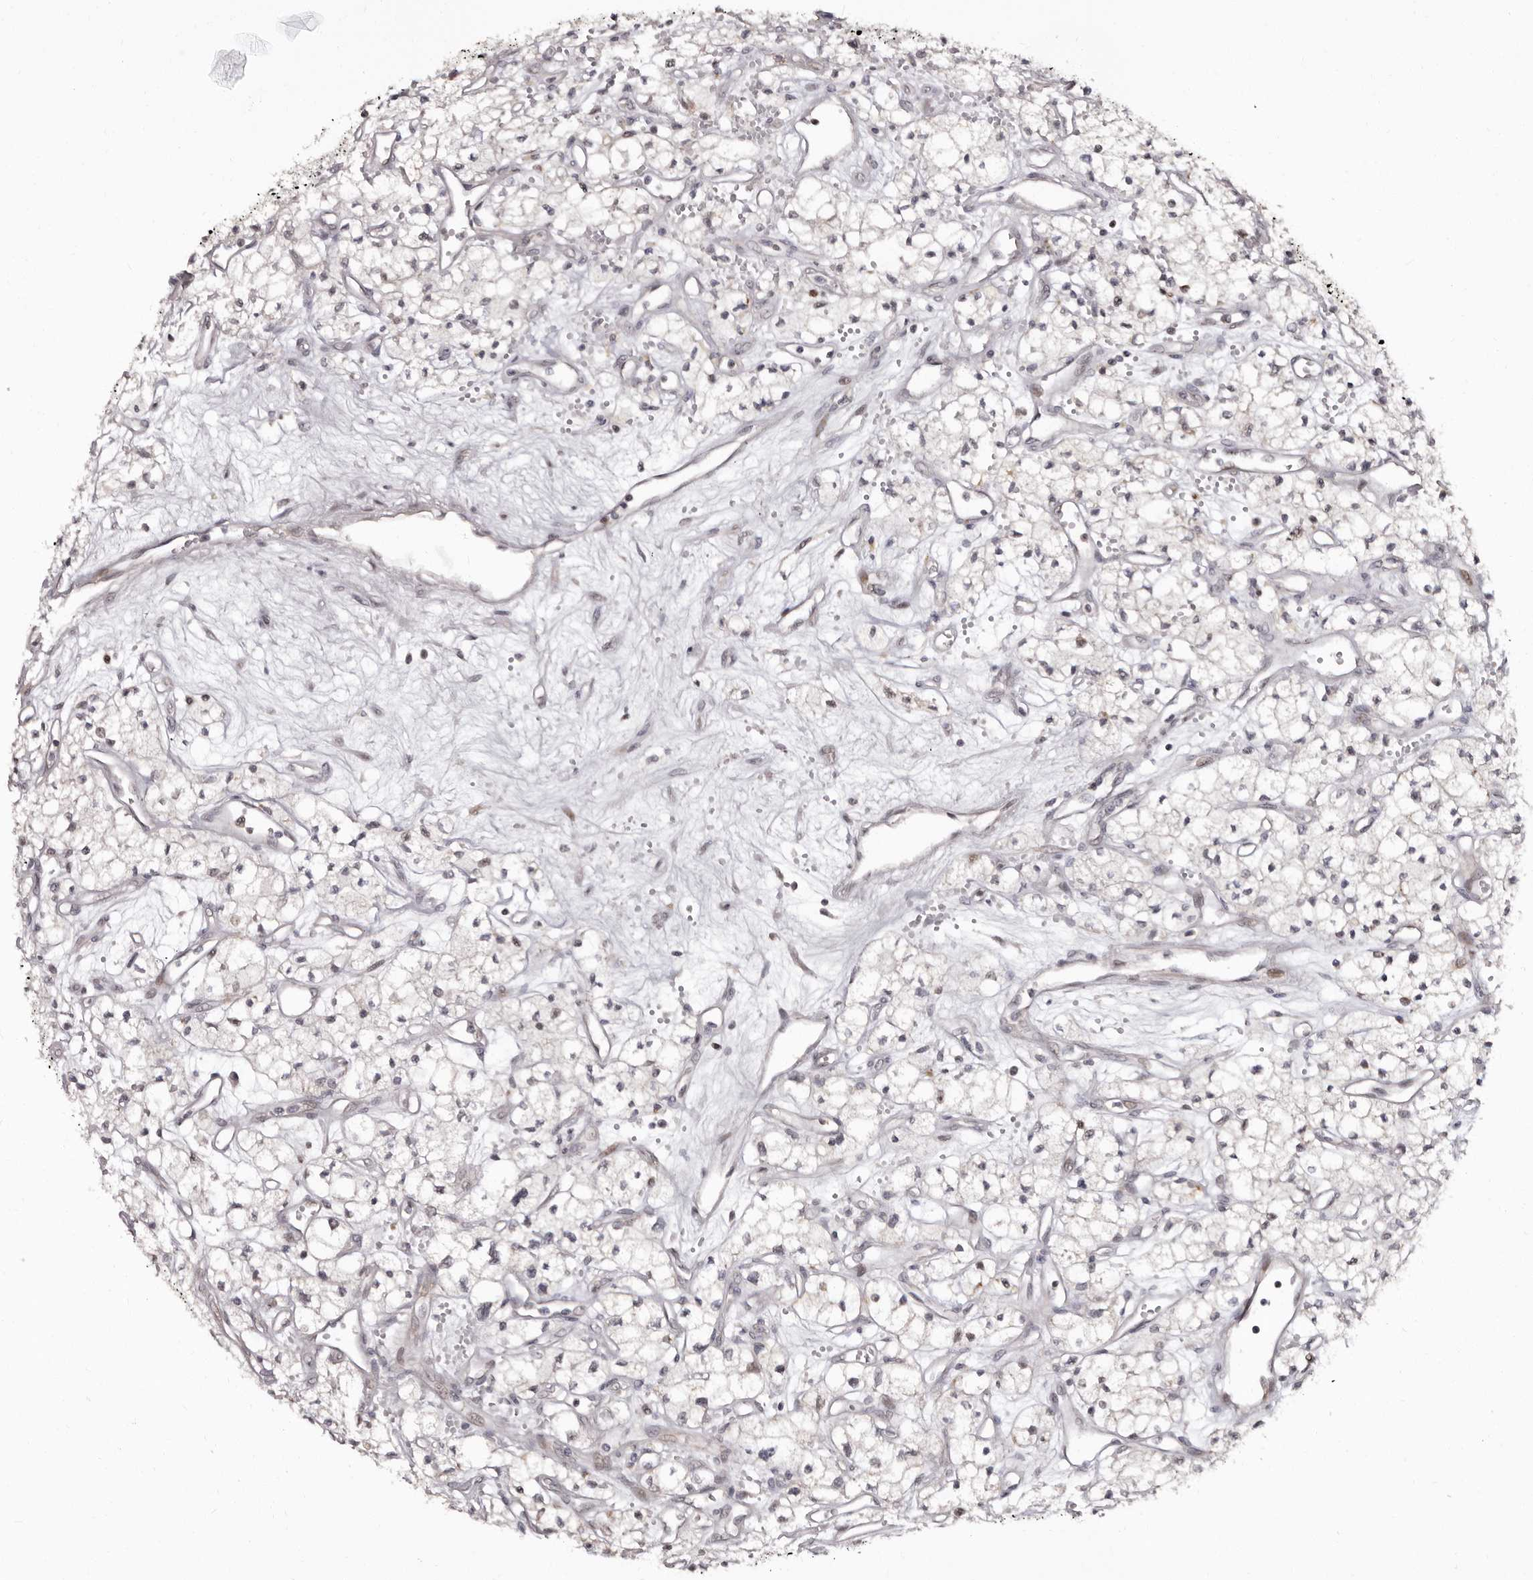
{"staining": {"intensity": "negative", "quantity": "none", "location": "none"}, "tissue": "renal cancer", "cell_type": "Tumor cells", "image_type": "cancer", "snomed": [{"axis": "morphology", "description": "Adenocarcinoma, NOS"}, {"axis": "topography", "description": "Kidney"}], "caption": "The immunohistochemistry (IHC) histopathology image has no significant expression in tumor cells of adenocarcinoma (renal) tissue.", "gene": "PHF20L1", "patient": {"sex": "male", "age": 59}}